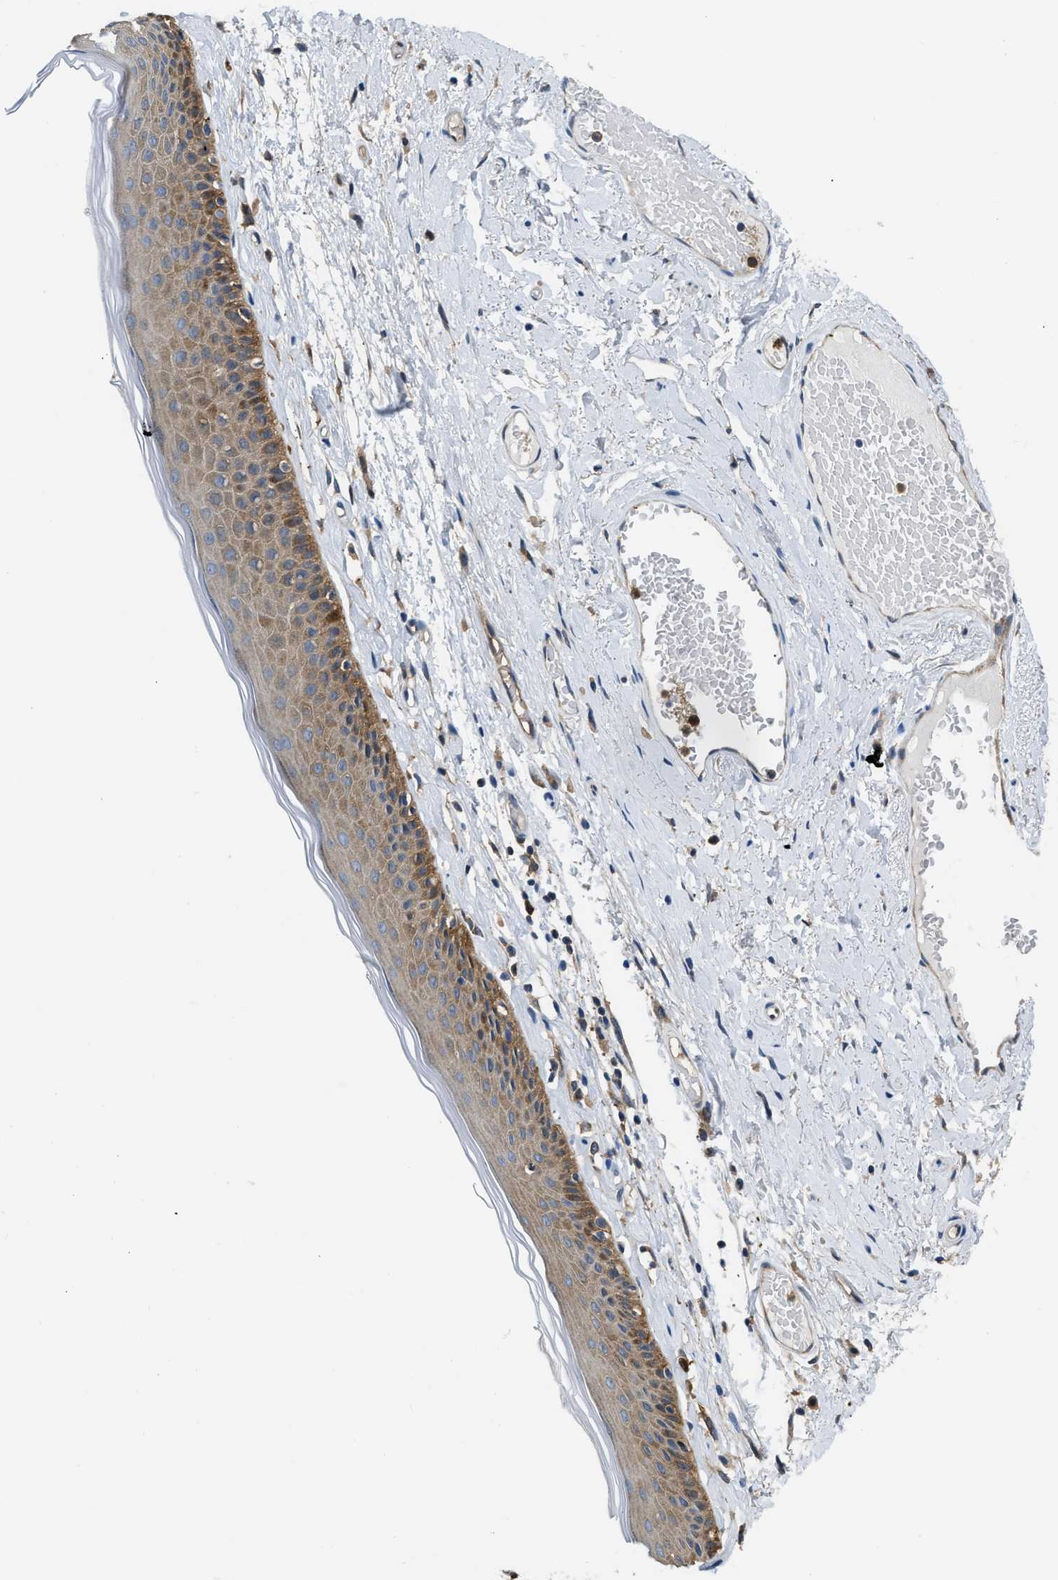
{"staining": {"intensity": "moderate", "quantity": ">75%", "location": "cytoplasmic/membranous"}, "tissue": "skin", "cell_type": "Epidermal cells", "image_type": "normal", "snomed": [{"axis": "morphology", "description": "Normal tissue, NOS"}, {"axis": "topography", "description": "Vulva"}], "caption": "Approximately >75% of epidermal cells in benign skin display moderate cytoplasmic/membranous protein staining as visualized by brown immunohistochemical staining.", "gene": "PKM", "patient": {"sex": "female", "age": 73}}